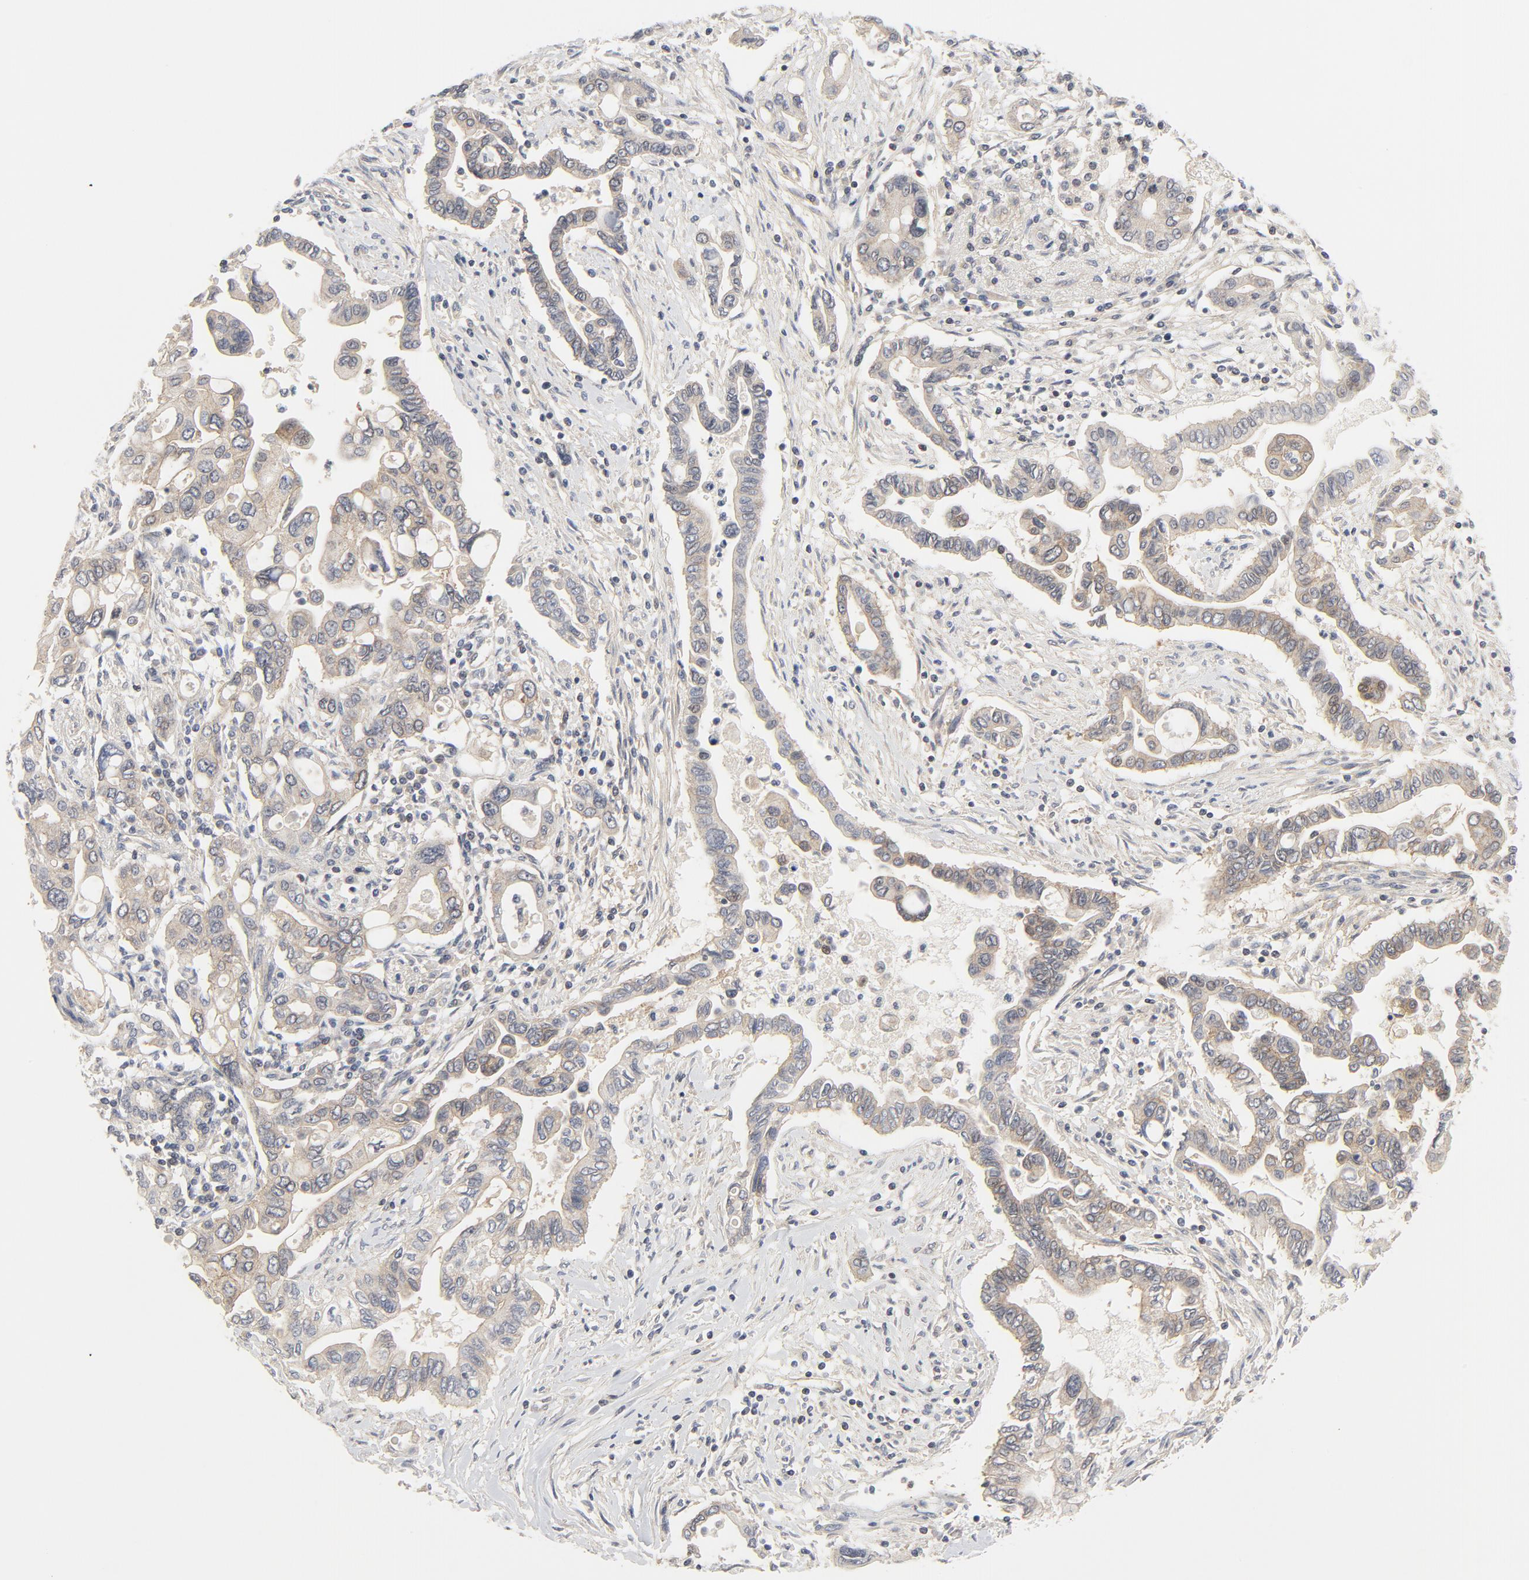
{"staining": {"intensity": "weak", "quantity": ">75%", "location": "cytoplasmic/membranous"}, "tissue": "pancreatic cancer", "cell_type": "Tumor cells", "image_type": "cancer", "snomed": [{"axis": "morphology", "description": "Adenocarcinoma, NOS"}, {"axis": "topography", "description": "Pancreas"}], "caption": "High-power microscopy captured an immunohistochemistry (IHC) histopathology image of pancreatic adenocarcinoma, revealing weak cytoplasmic/membranous positivity in approximately >75% of tumor cells.", "gene": "MAP2K7", "patient": {"sex": "female", "age": 57}}